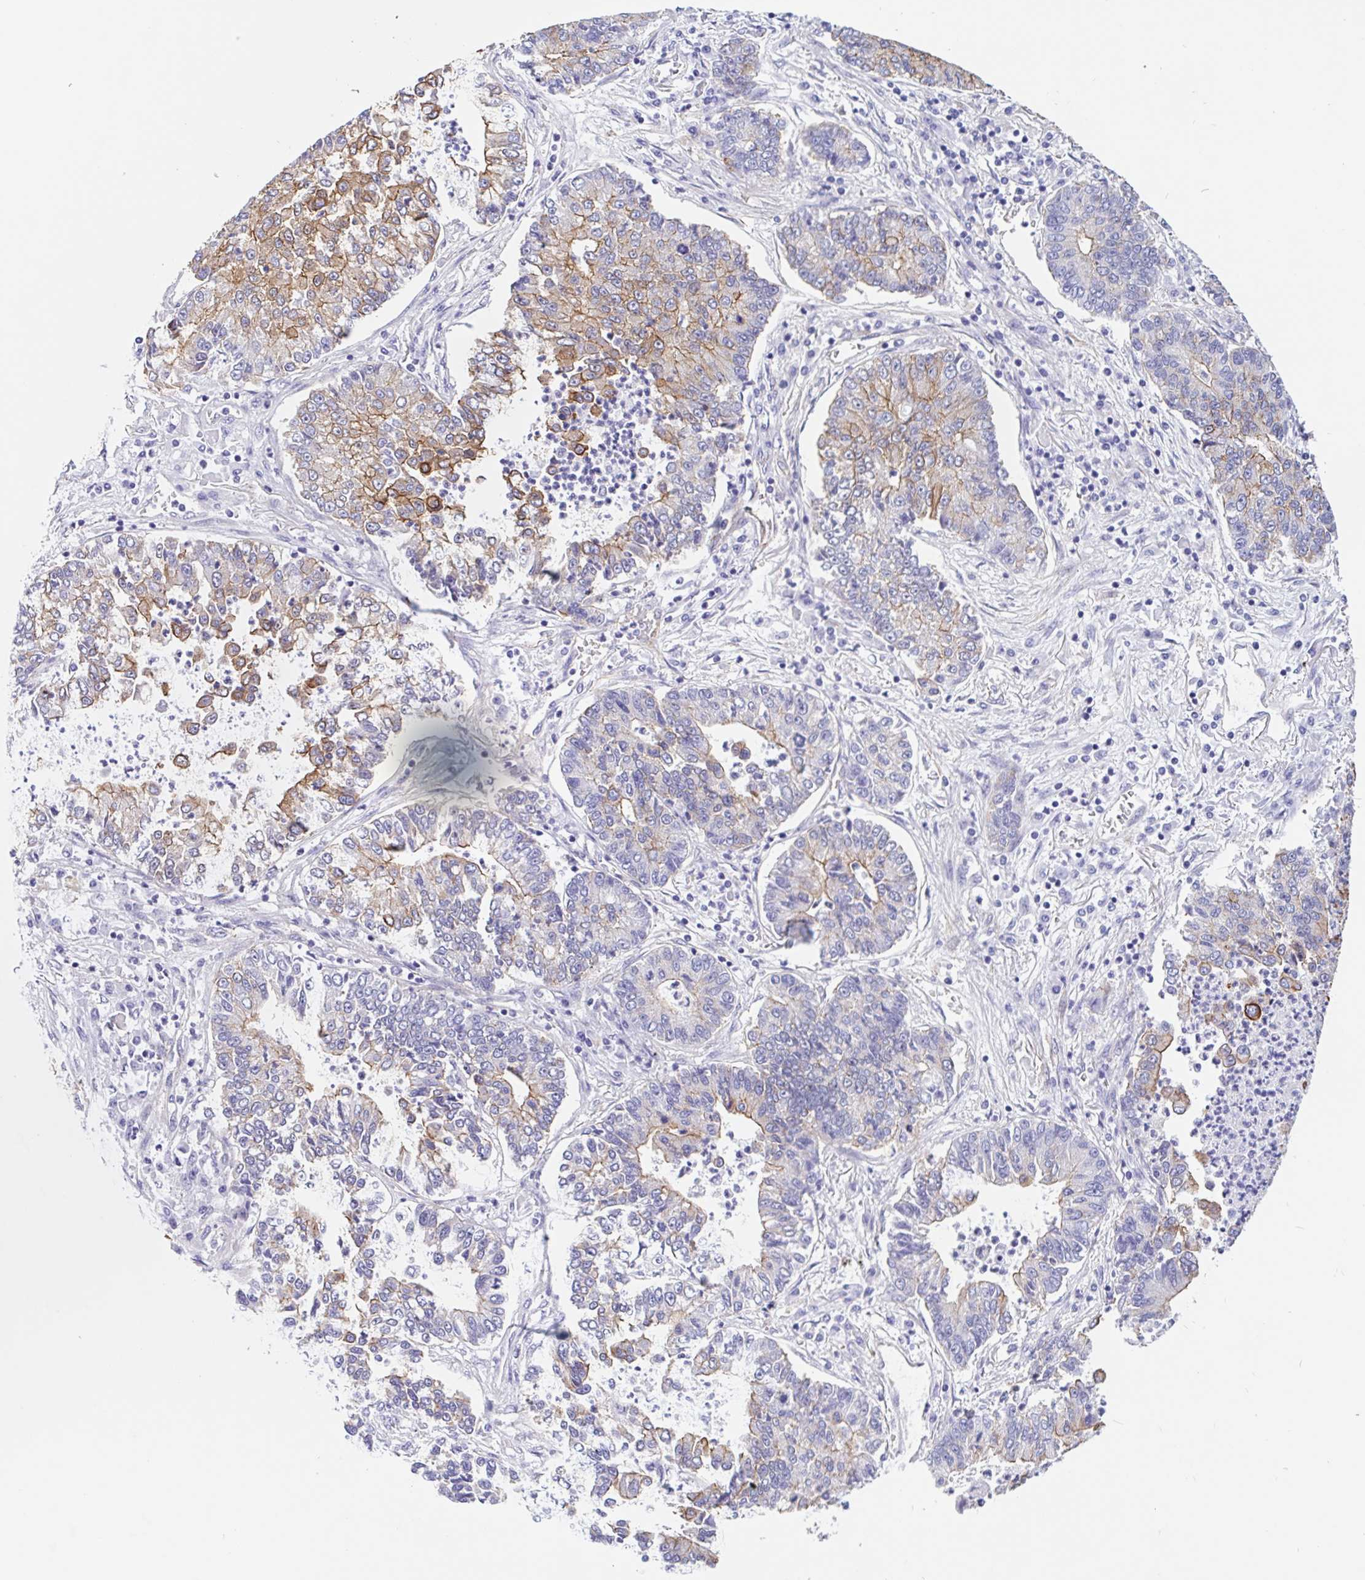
{"staining": {"intensity": "moderate", "quantity": "<25%", "location": "cytoplasmic/membranous"}, "tissue": "lung cancer", "cell_type": "Tumor cells", "image_type": "cancer", "snomed": [{"axis": "morphology", "description": "Adenocarcinoma, NOS"}, {"axis": "topography", "description": "Lung"}], "caption": "Protein expression analysis of lung adenocarcinoma shows moderate cytoplasmic/membranous positivity in approximately <25% of tumor cells. (brown staining indicates protein expression, while blue staining denotes nuclei).", "gene": "LIMCH1", "patient": {"sex": "female", "age": 57}}